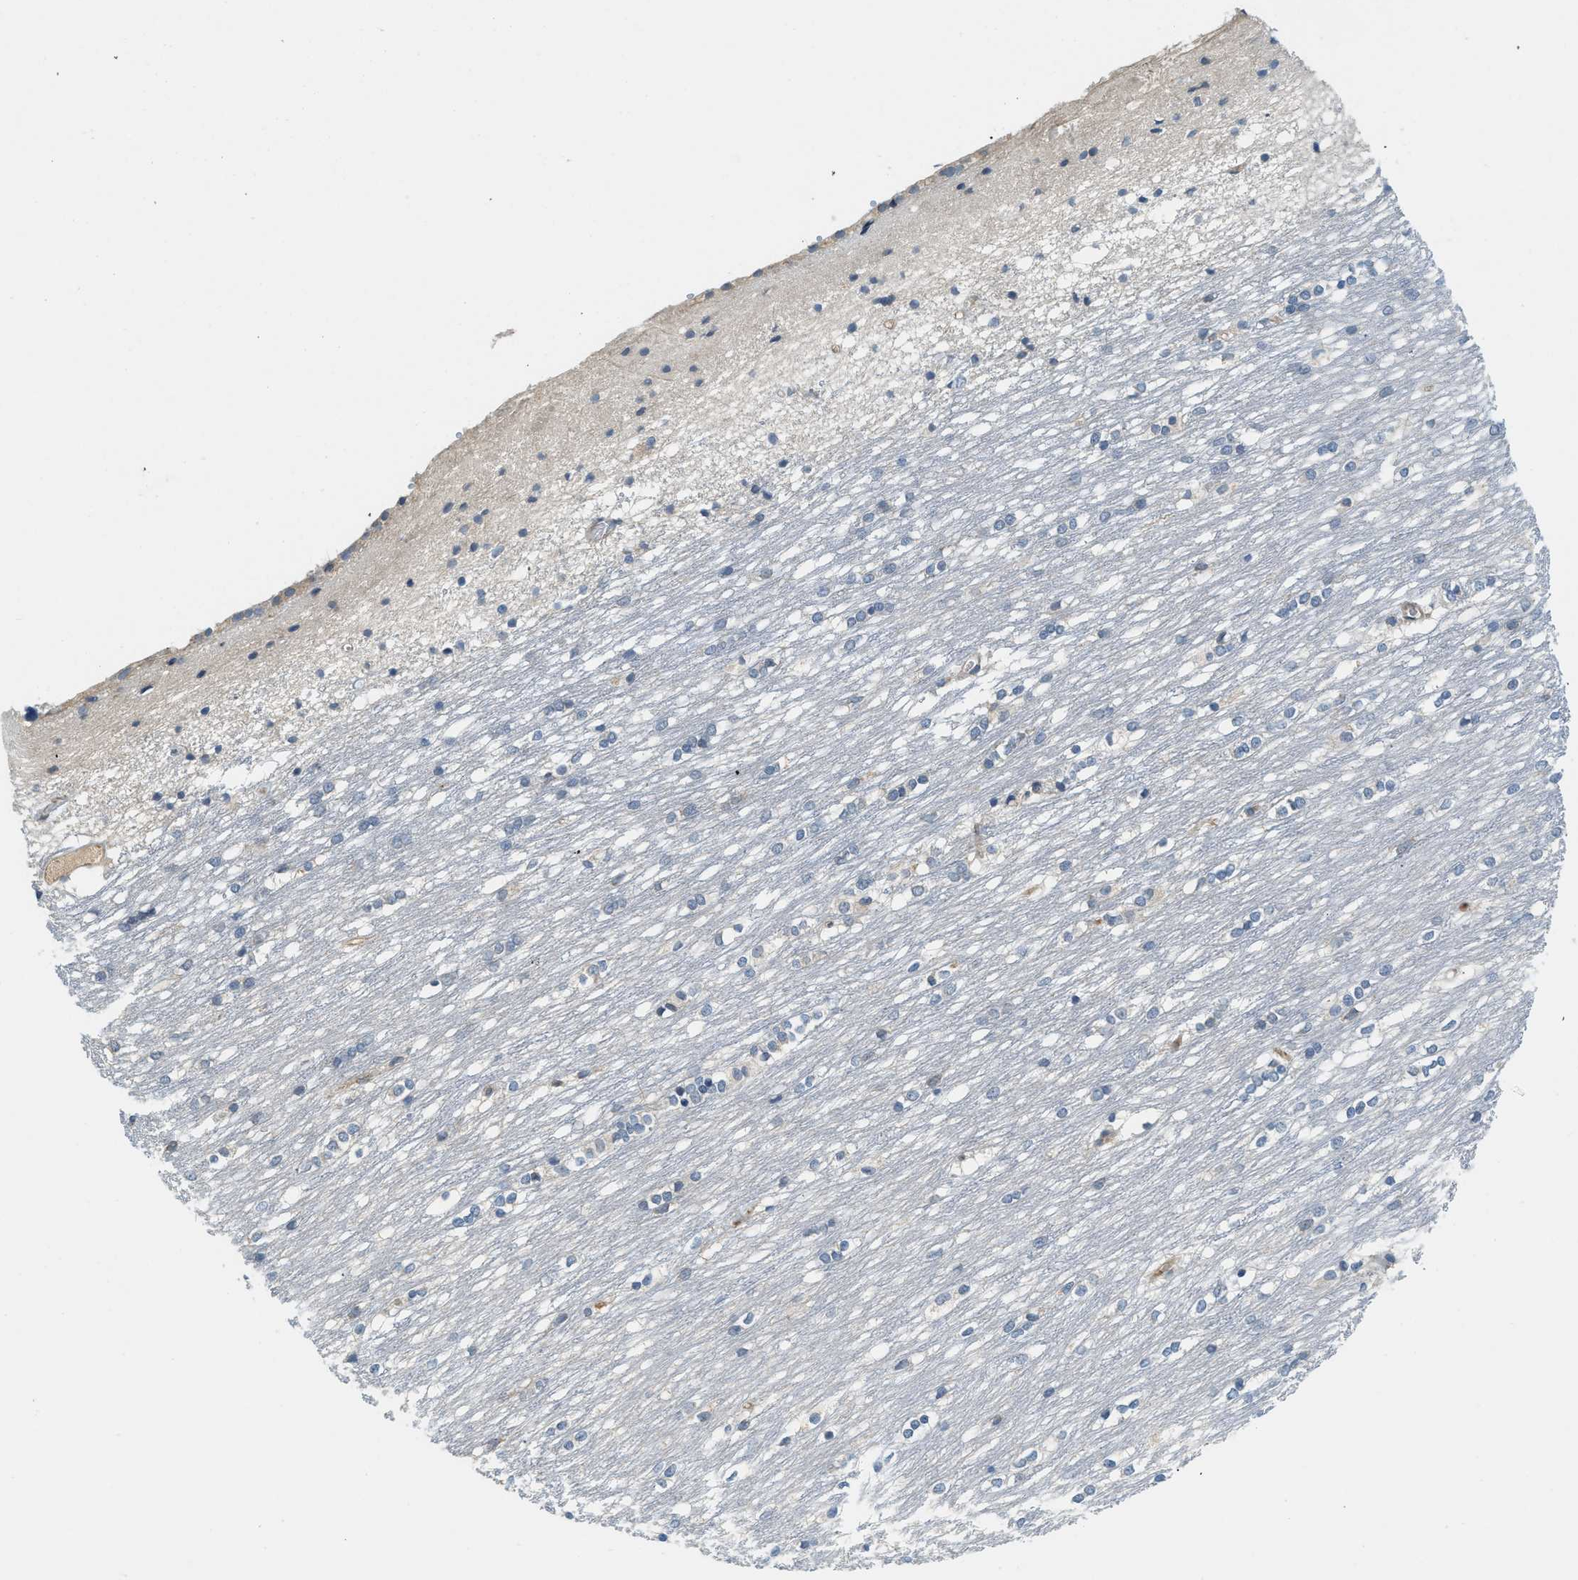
{"staining": {"intensity": "negative", "quantity": "none", "location": "none"}, "tissue": "caudate", "cell_type": "Glial cells", "image_type": "normal", "snomed": [{"axis": "morphology", "description": "Normal tissue, NOS"}, {"axis": "topography", "description": "Lateral ventricle wall"}], "caption": "Human caudate stained for a protein using IHC exhibits no expression in glial cells.", "gene": "BCAP31", "patient": {"sex": "female", "age": 19}}